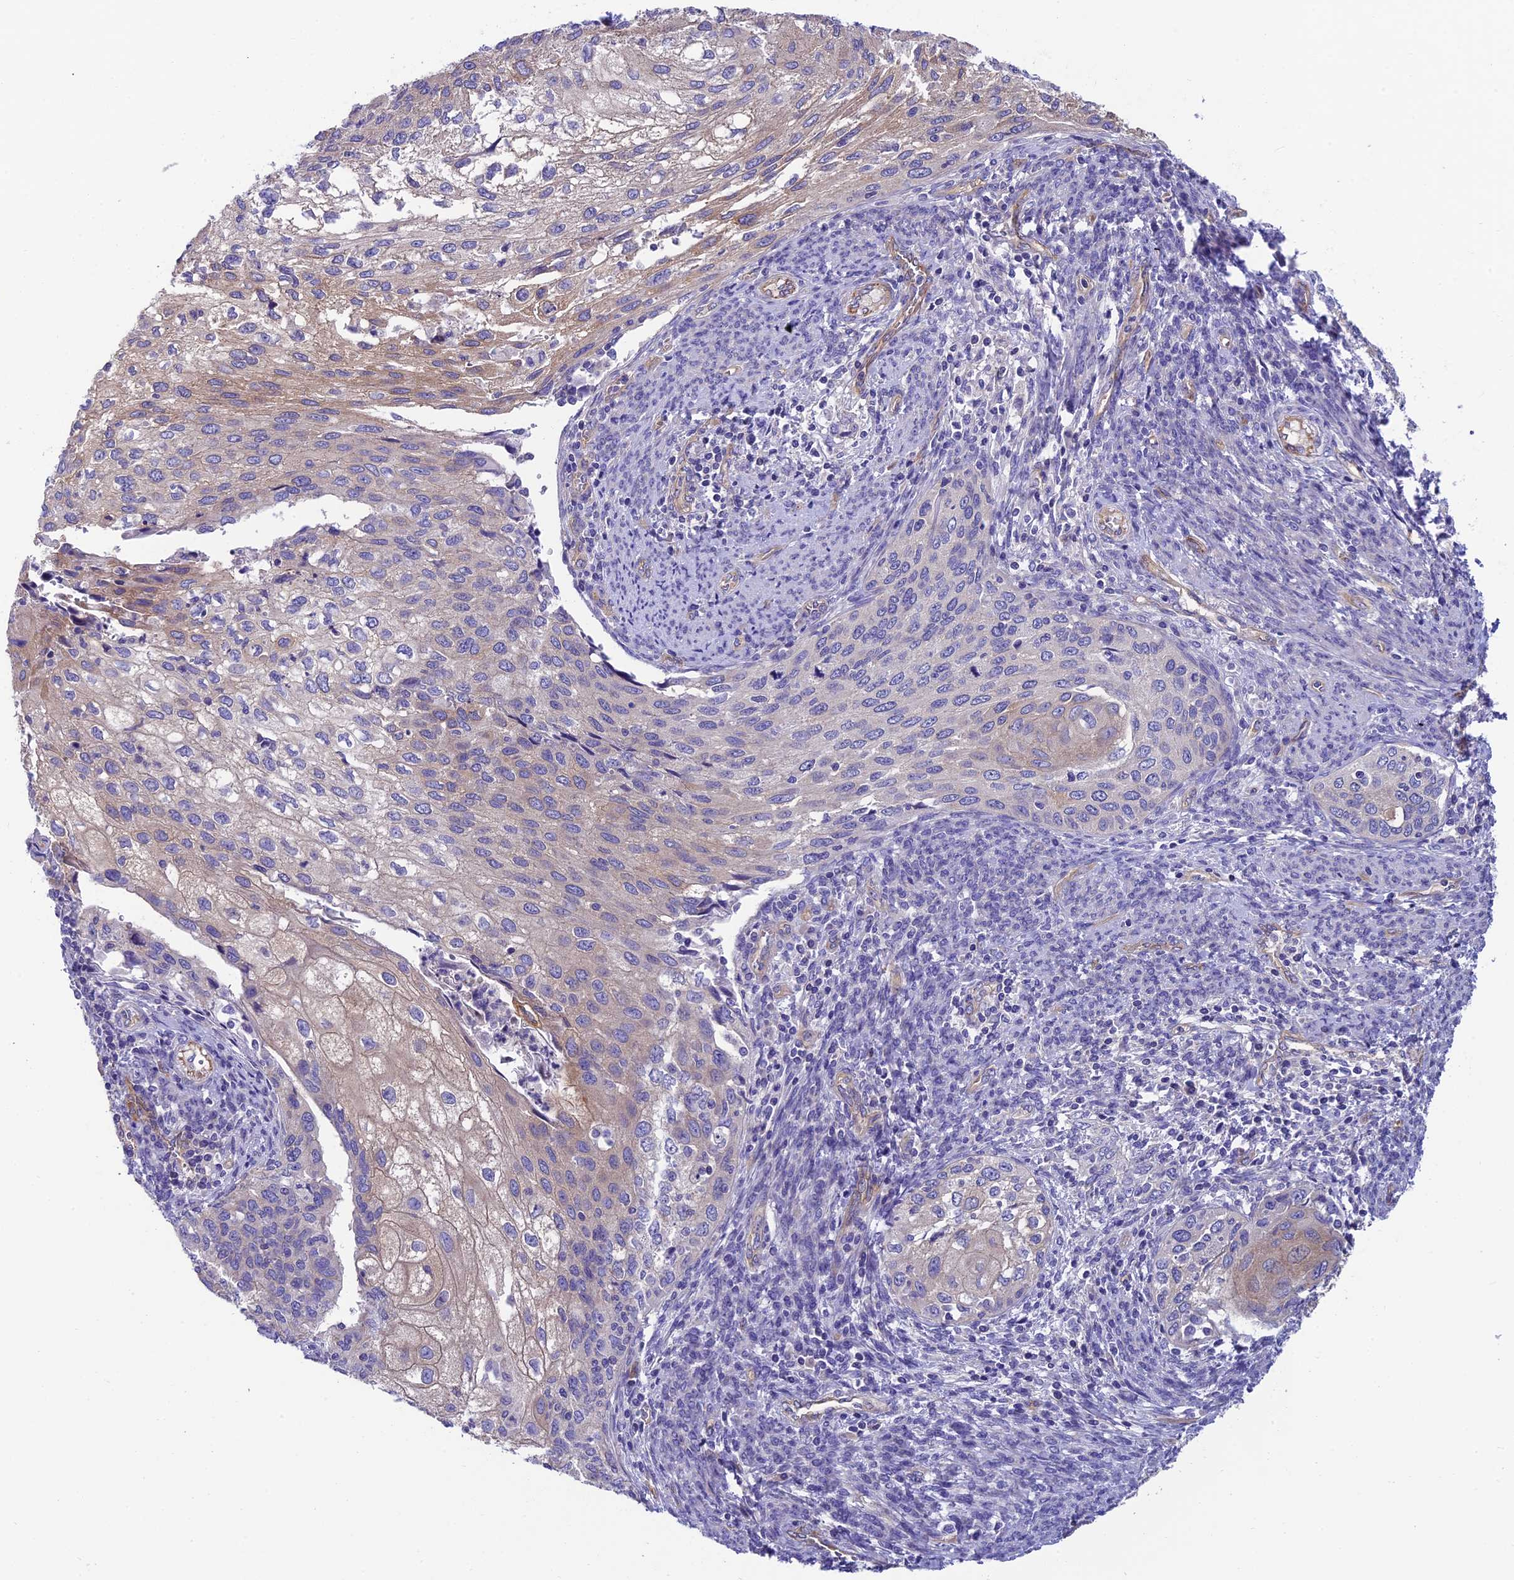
{"staining": {"intensity": "weak", "quantity": "<25%", "location": "cytoplasmic/membranous"}, "tissue": "cervical cancer", "cell_type": "Tumor cells", "image_type": "cancer", "snomed": [{"axis": "morphology", "description": "Squamous cell carcinoma, NOS"}, {"axis": "topography", "description": "Cervix"}], "caption": "This is an immunohistochemistry (IHC) histopathology image of human squamous cell carcinoma (cervical). There is no positivity in tumor cells.", "gene": "PPFIA3", "patient": {"sex": "female", "age": 67}}